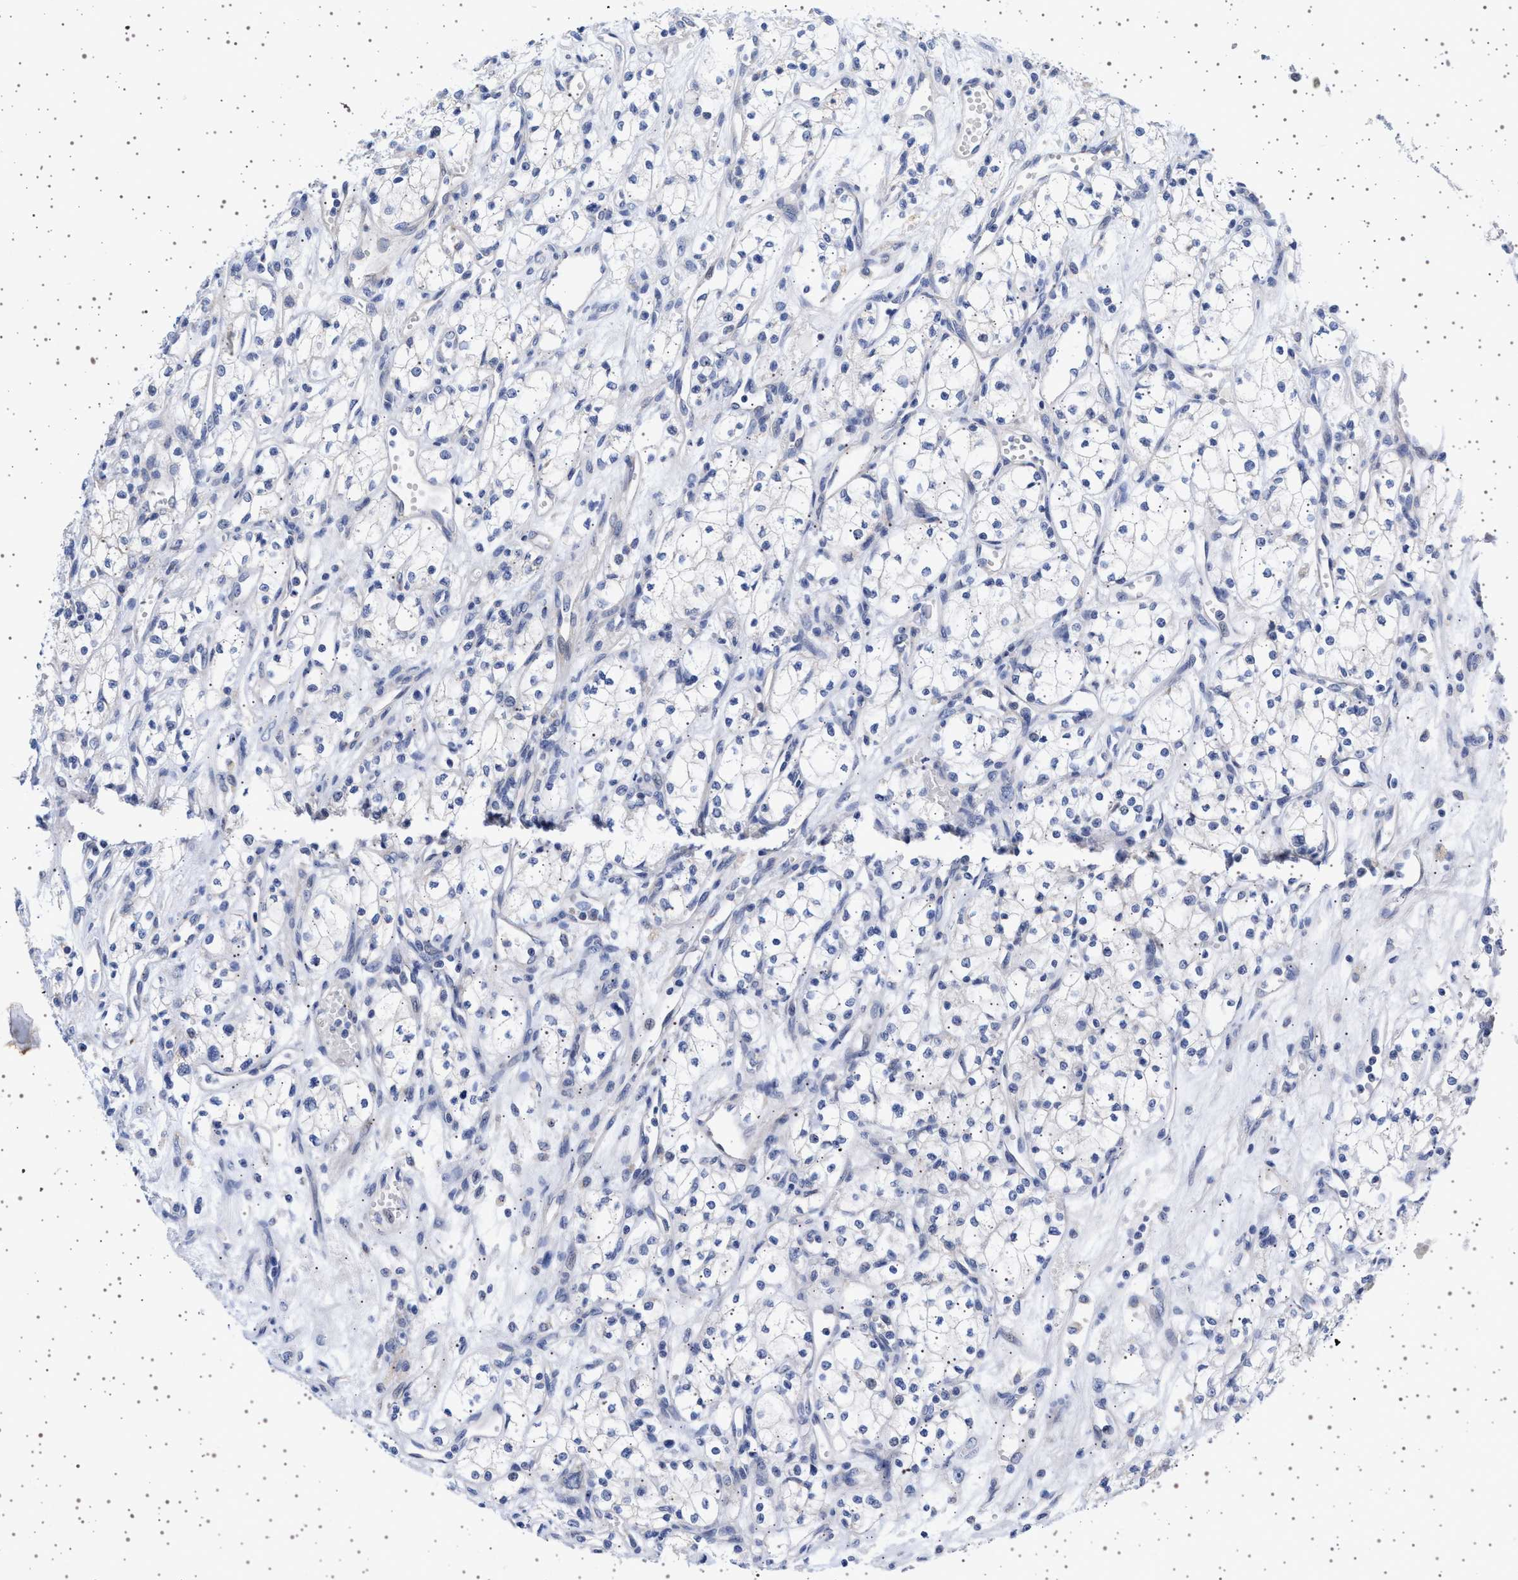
{"staining": {"intensity": "negative", "quantity": "none", "location": "none"}, "tissue": "renal cancer", "cell_type": "Tumor cells", "image_type": "cancer", "snomed": [{"axis": "morphology", "description": "Adenocarcinoma, NOS"}, {"axis": "topography", "description": "Kidney"}], "caption": "A high-resolution image shows IHC staining of adenocarcinoma (renal), which shows no significant staining in tumor cells.", "gene": "TRMT10B", "patient": {"sex": "male", "age": 59}}